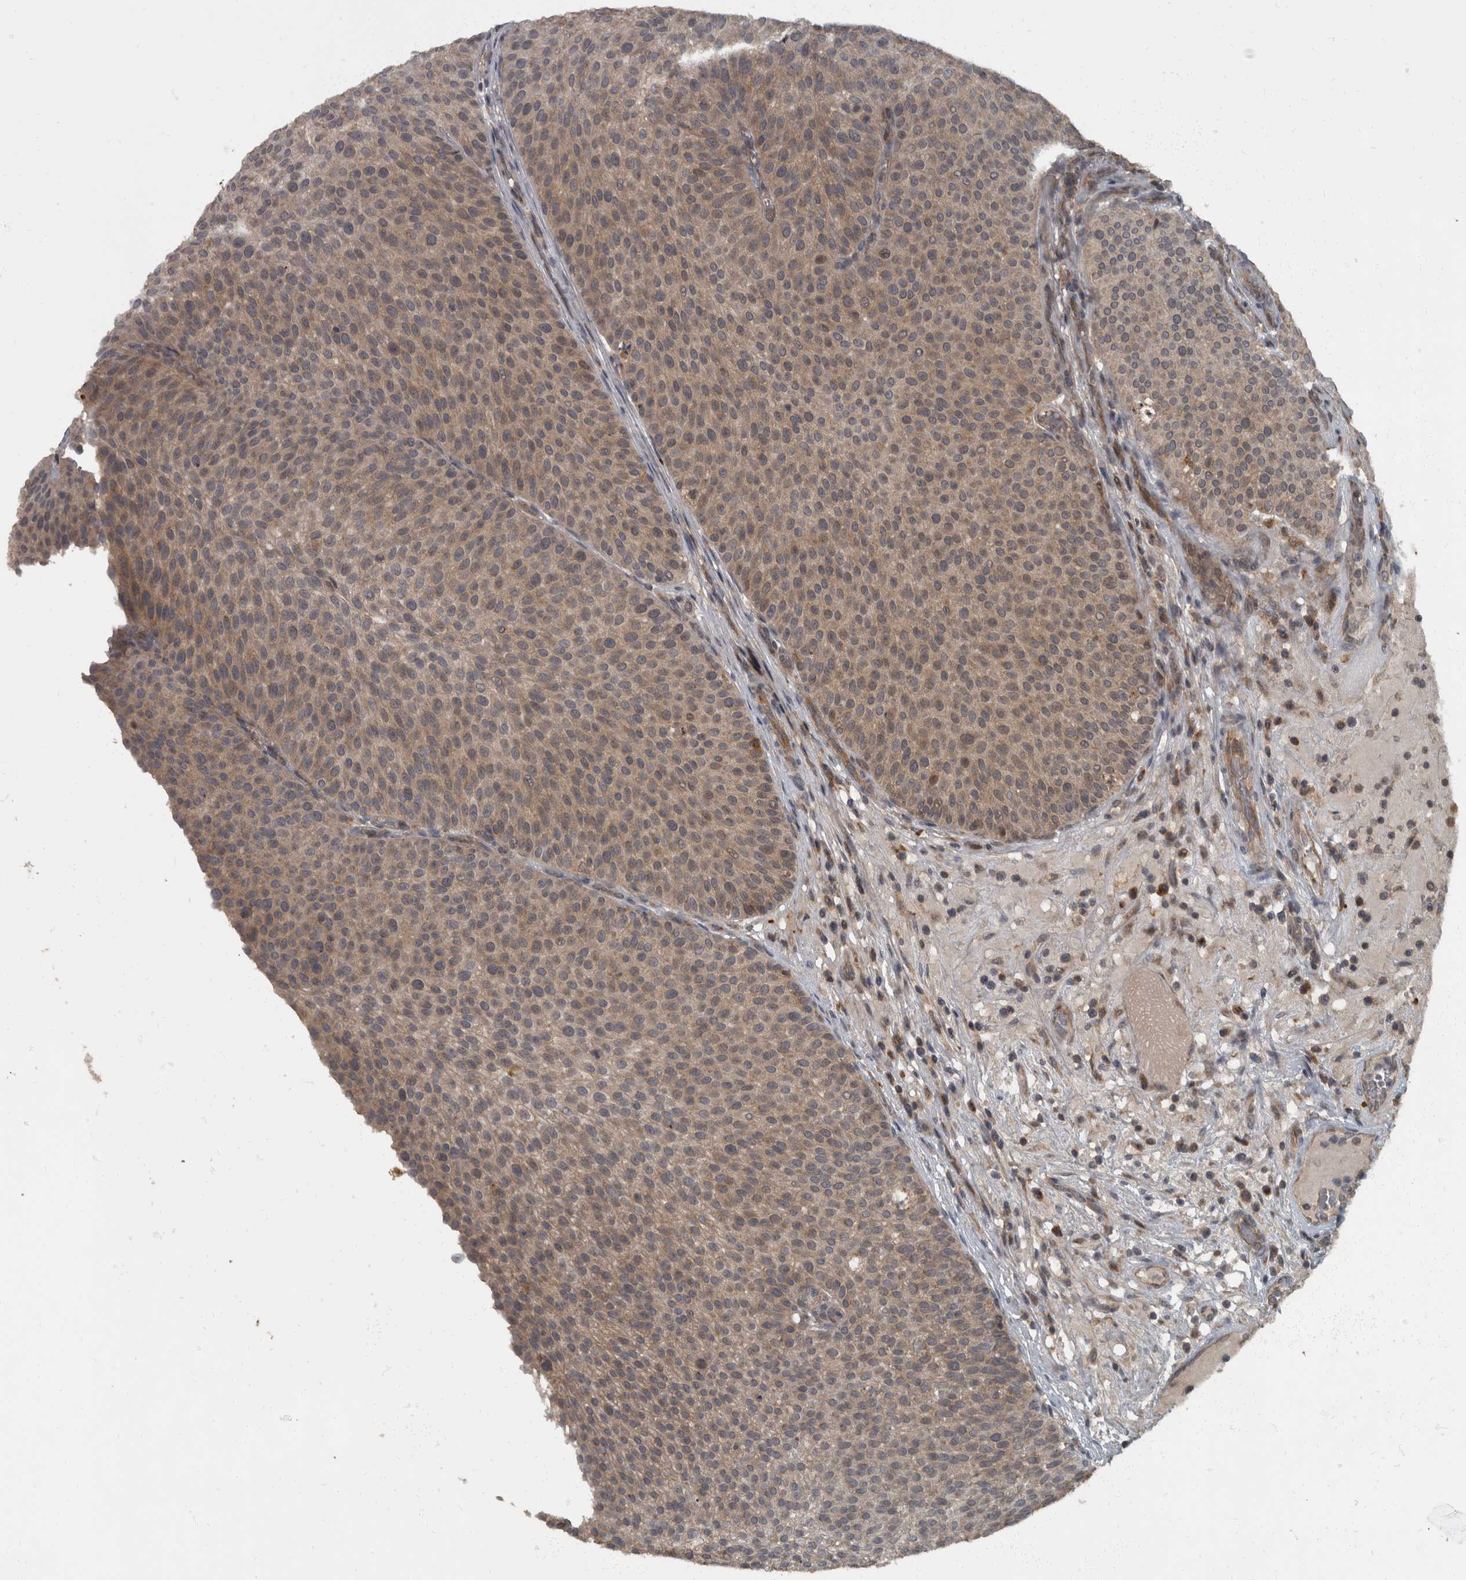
{"staining": {"intensity": "weak", "quantity": ">75%", "location": "cytoplasmic/membranous"}, "tissue": "urothelial cancer", "cell_type": "Tumor cells", "image_type": "cancer", "snomed": [{"axis": "morphology", "description": "Normal tissue, NOS"}, {"axis": "morphology", "description": "Urothelial carcinoma, Low grade"}, {"axis": "topography", "description": "Smooth muscle"}, {"axis": "topography", "description": "Urinary bladder"}], "caption": "Immunohistochemical staining of urothelial carcinoma (low-grade) demonstrates weak cytoplasmic/membranous protein expression in about >75% of tumor cells. The protein is shown in brown color, while the nuclei are stained blue.", "gene": "RABGGTB", "patient": {"sex": "male", "age": 60}}